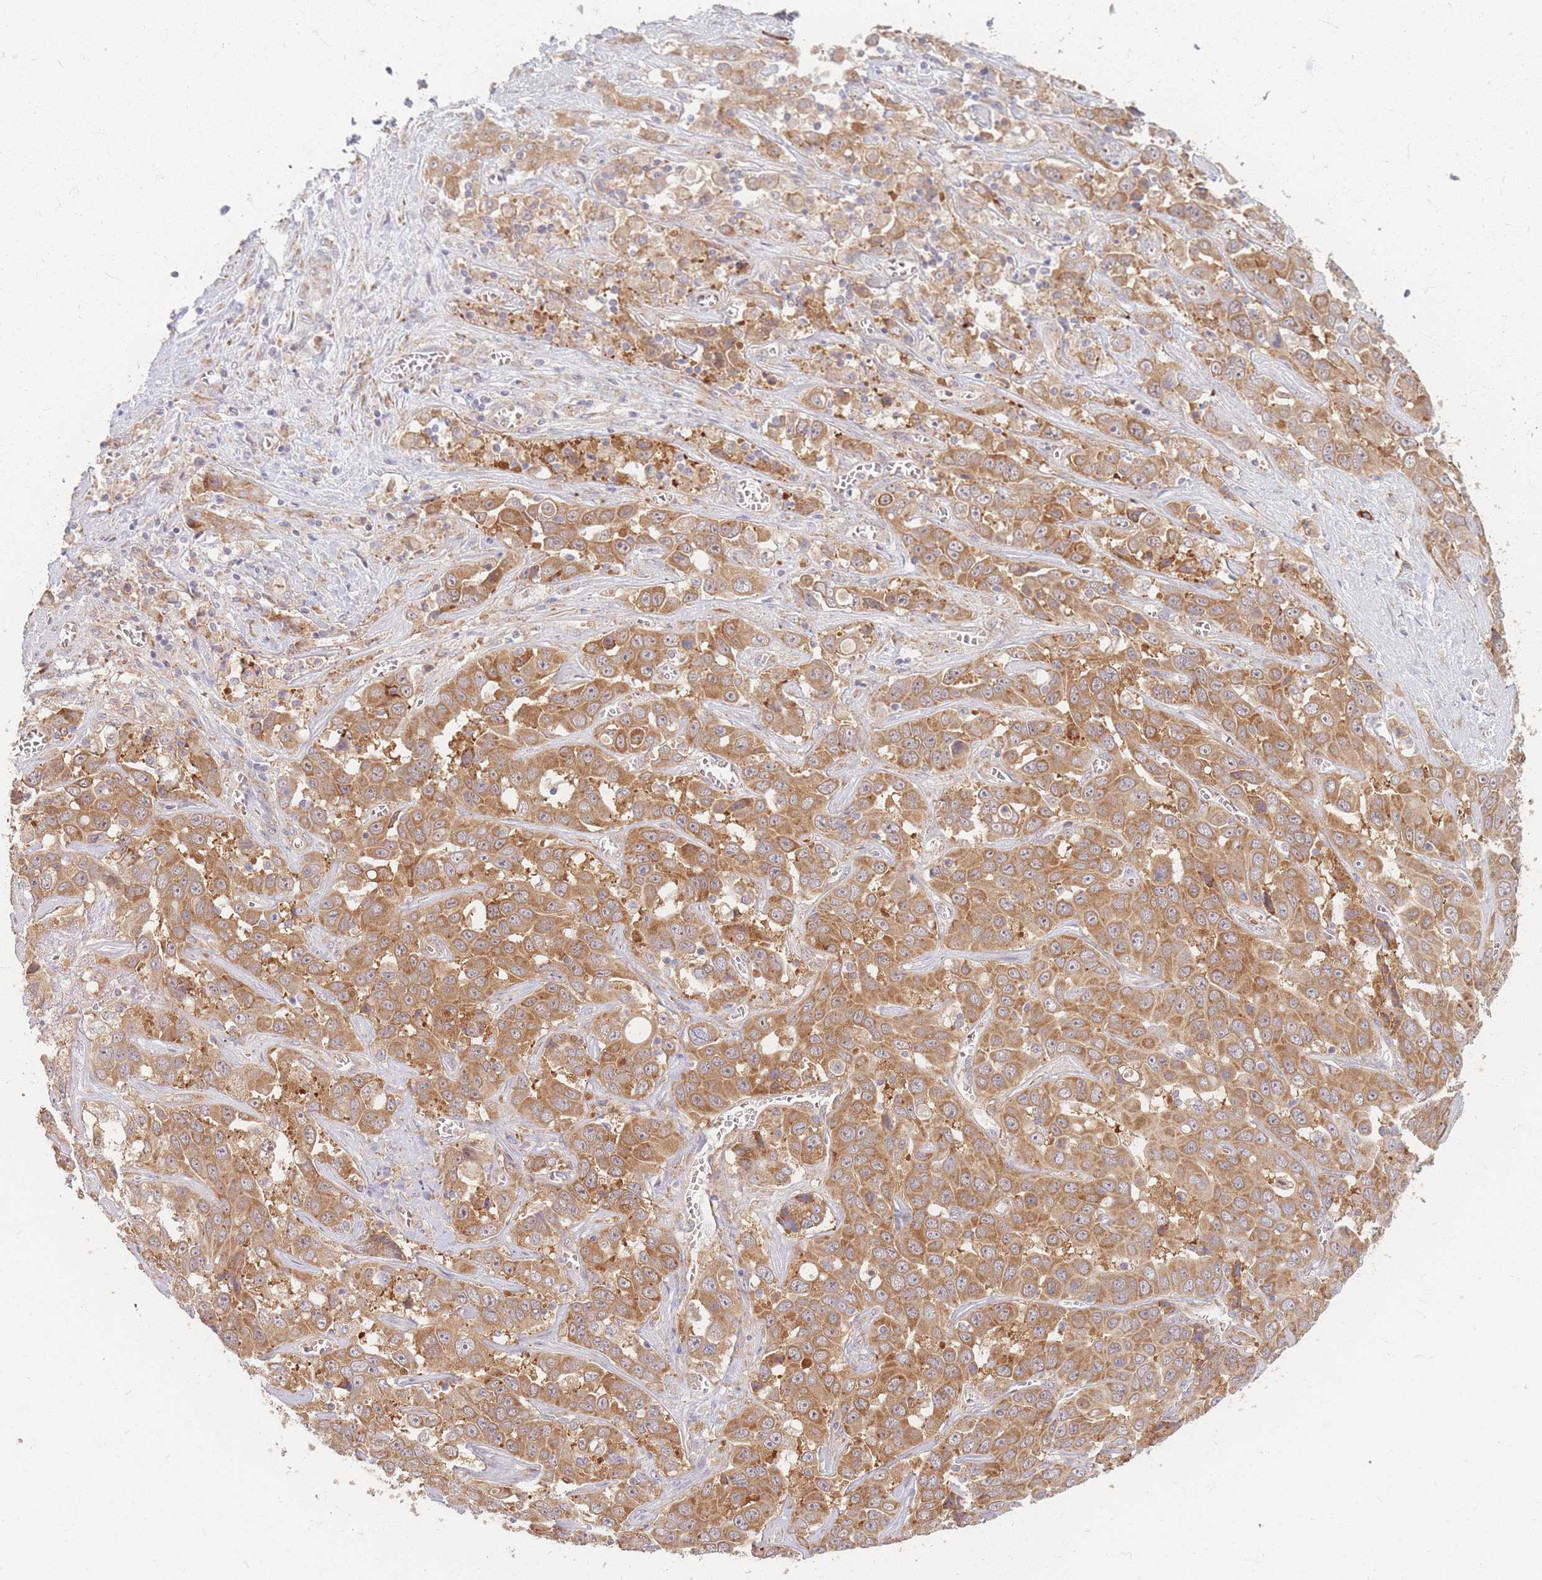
{"staining": {"intensity": "moderate", "quantity": ">75%", "location": "cytoplasmic/membranous"}, "tissue": "liver cancer", "cell_type": "Tumor cells", "image_type": "cancer", "snomed": [{"axis": "morphology", "description": "Cholangiocarcinoma"}, {"axis": "topography", "description": "Liver"}], "caption": "Liver cancer (cholangiocarcinoma) stained for a protein (brown) reveals moderate cytoplasmic/membranous positive staining in approximately >75% of tumor cells.", "gene": "SMIM14", "patient": {"sex": "female", "age": 52}}